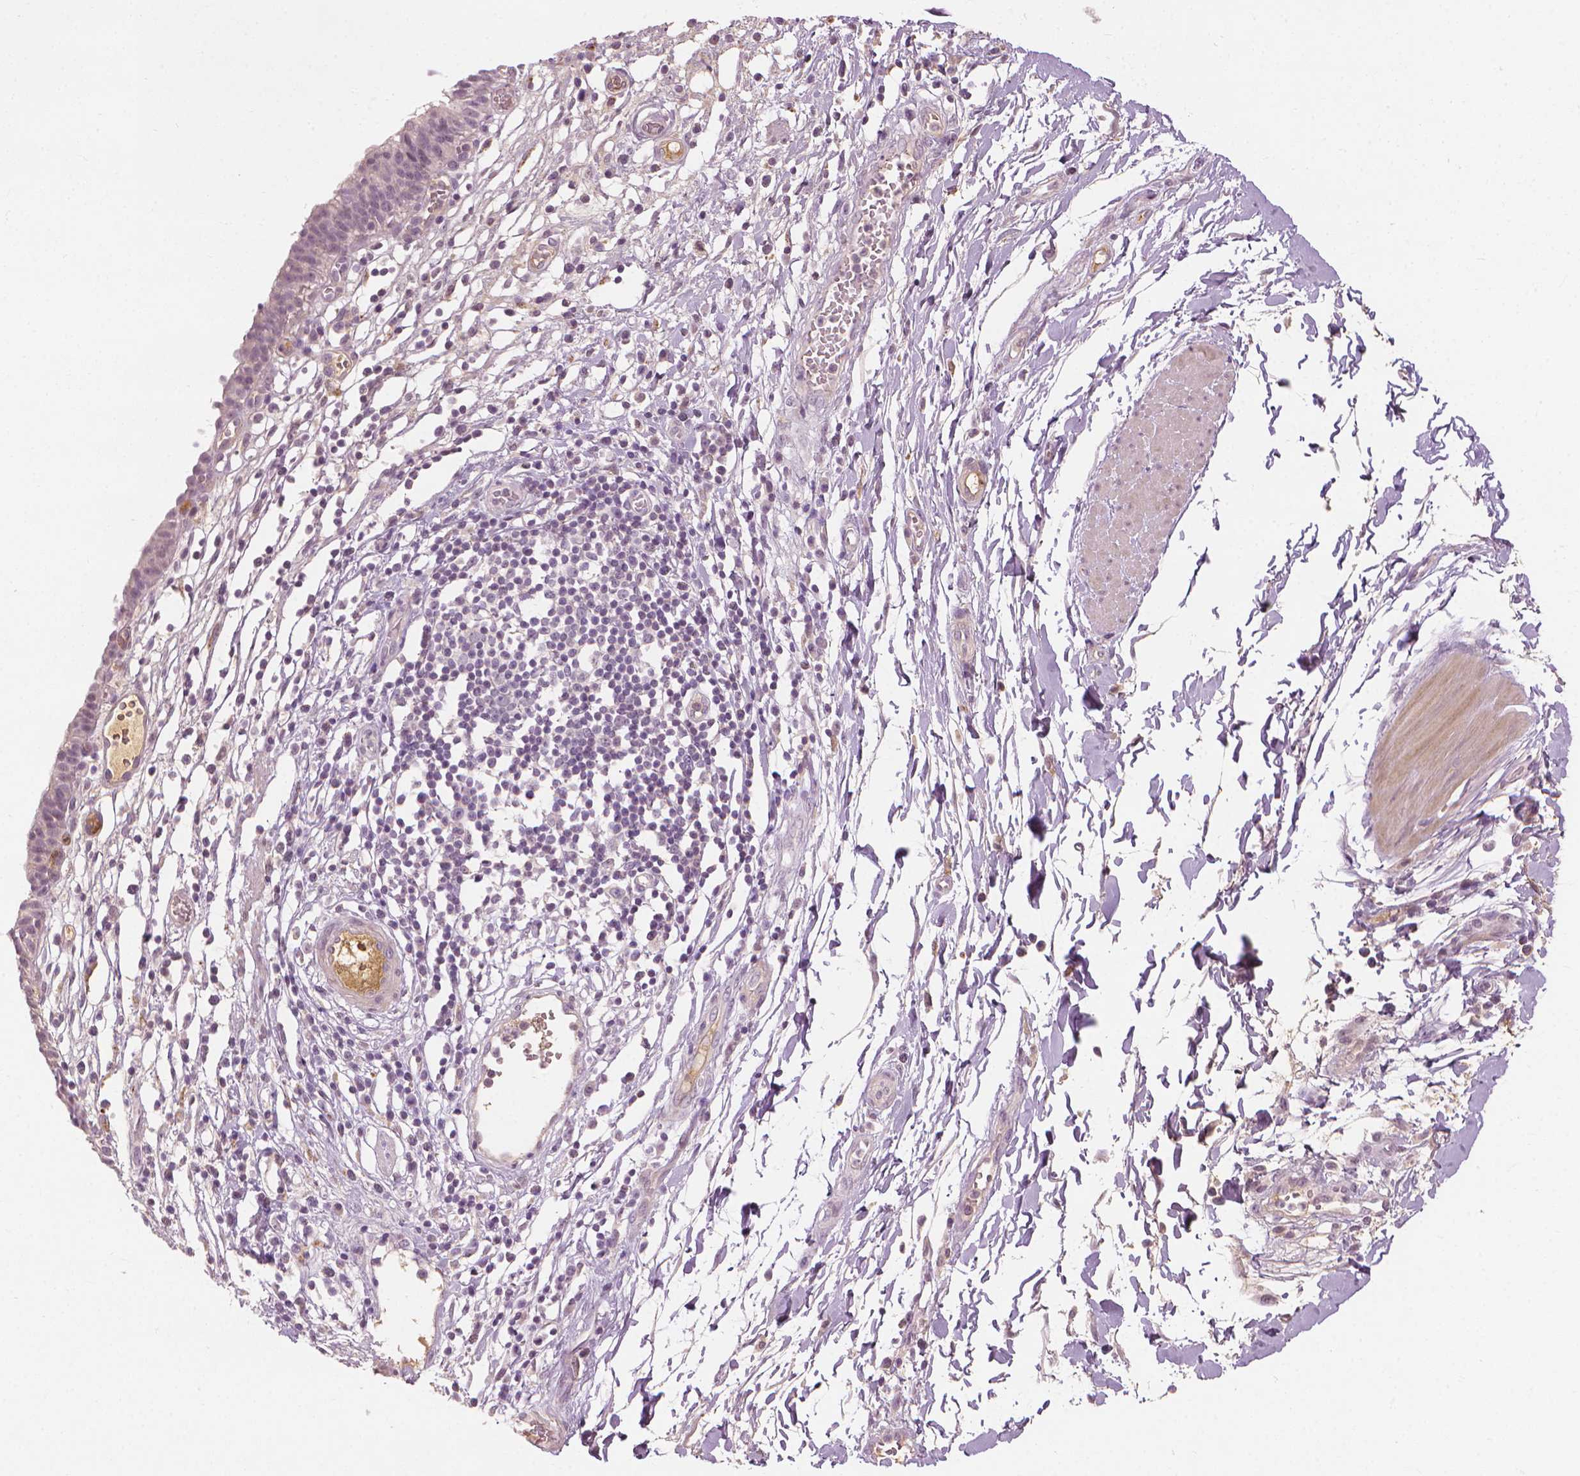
{"staining": {"intensity": "weak", "quantity": "<25%", "location": "nuclear"}, "tissue": "urinary bladder", "cell_type": "Urothelial cells", "image_type": "normal", "snomed": [{"axis": "morphology", "description": "Normal tissue, NOS"}, {"axis": "topography", "description": "Urinary bladder"}], "caption": "A high-resolution histopathology image shows IHC staining of benign urinary bladder, which shows no significant positivity in urothelial cells.", "gene": "SAXO2", "patient": {"sex": "male", "age": 64}}